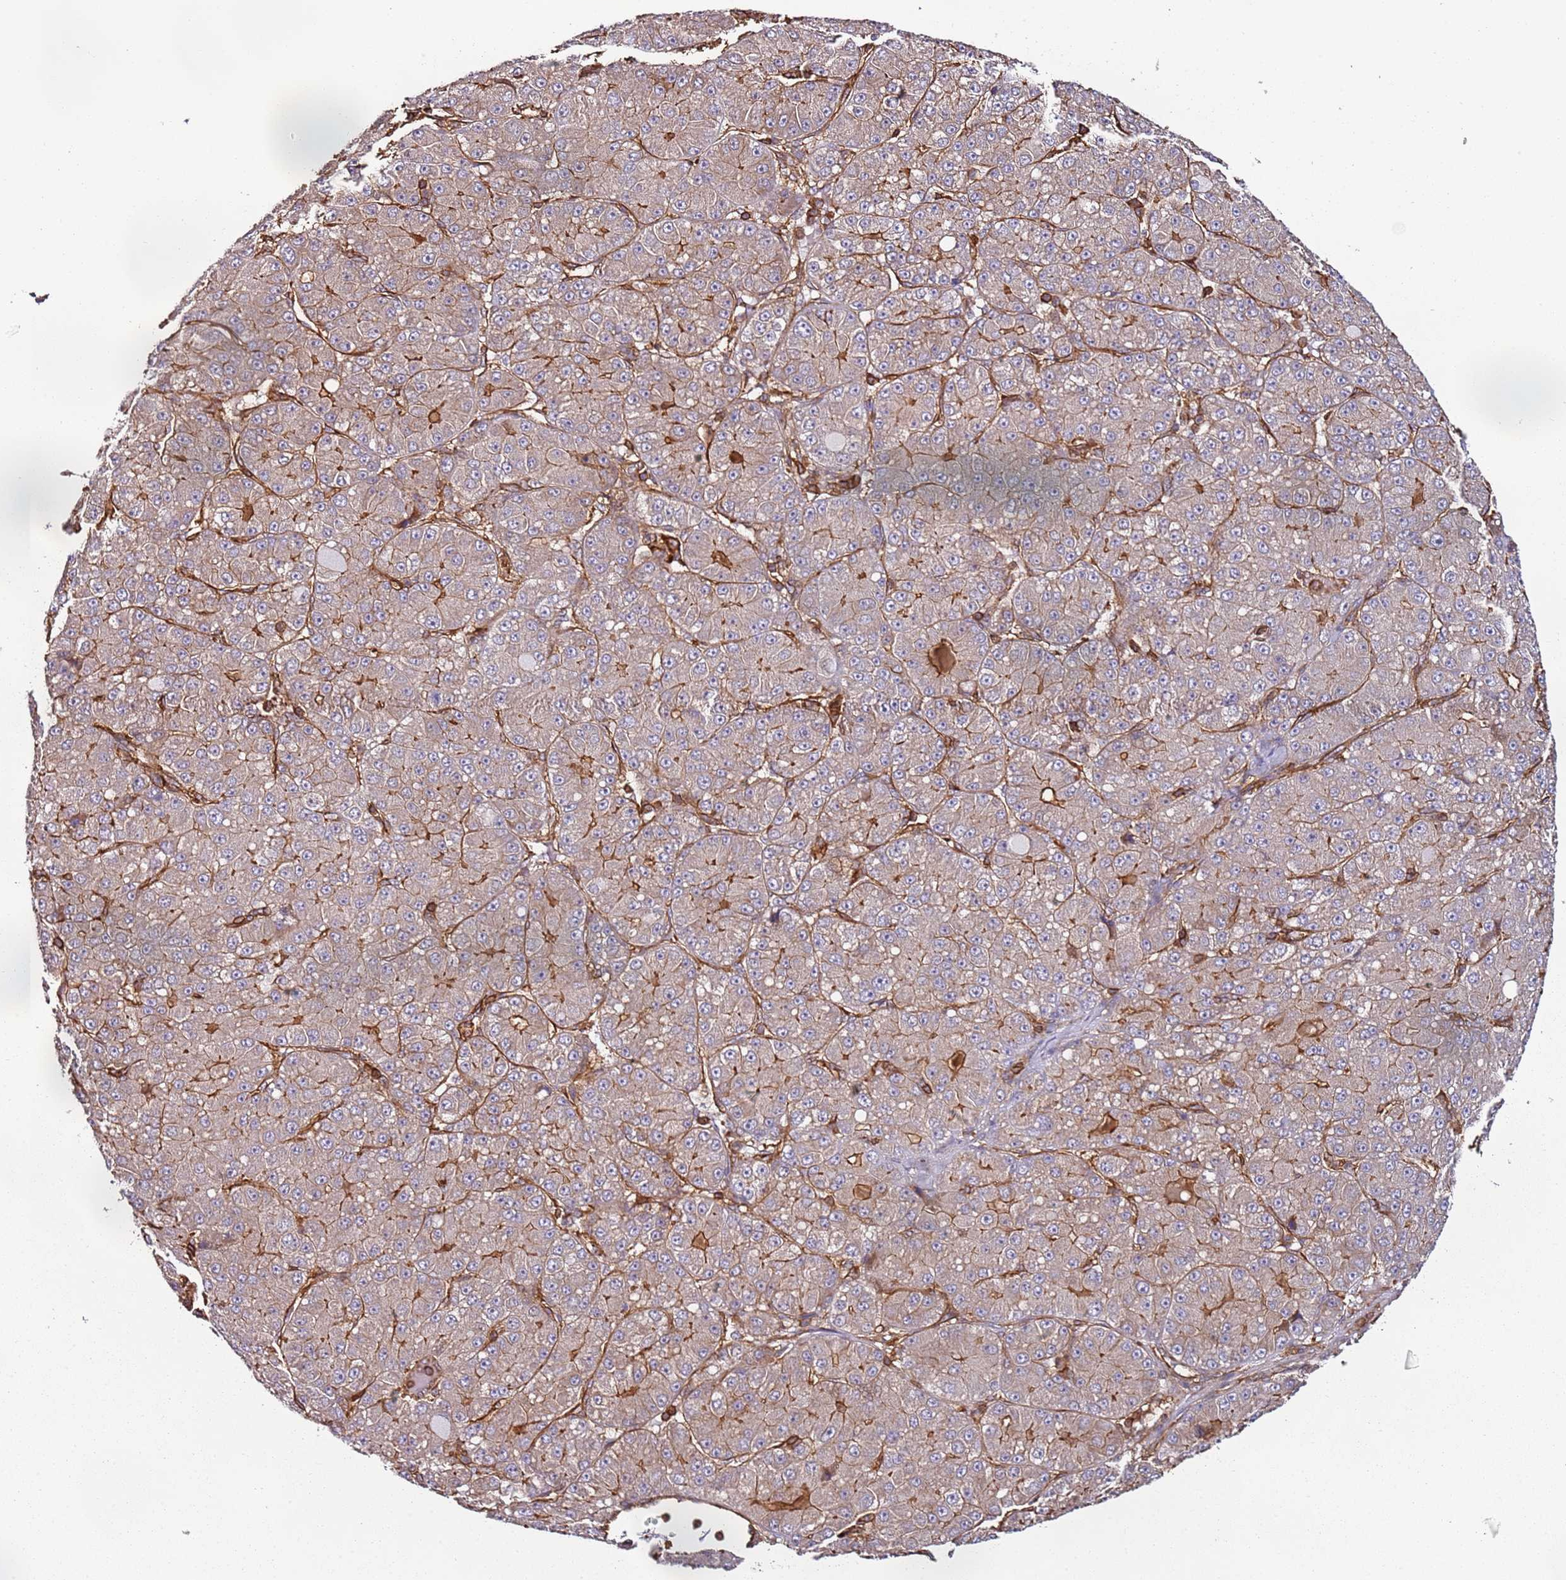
{"staining": {"intensity": "weak", "quantity": "25%-75%", "location": "cytoplasmic/membranous"}, "tissue": "liver cancer", "cell_type": "Tumor cells", "image_type": "cancer", "snomed": [{"axis": "morphology", "description": "Carcinoma, Hepatocellular, NOS"}, {"axis": "topography", "description": "Liver"}], "caption": "An immunohistochemistry micrograph of tumor tissue is shown. Protein staining in brown shows weak cytoplasmic/membranous positivity in hepatocellular carcinoma (liver) within tumor cells.", "gene": "CYP2U1", "patient": {"sex": "male", "age": 67}}